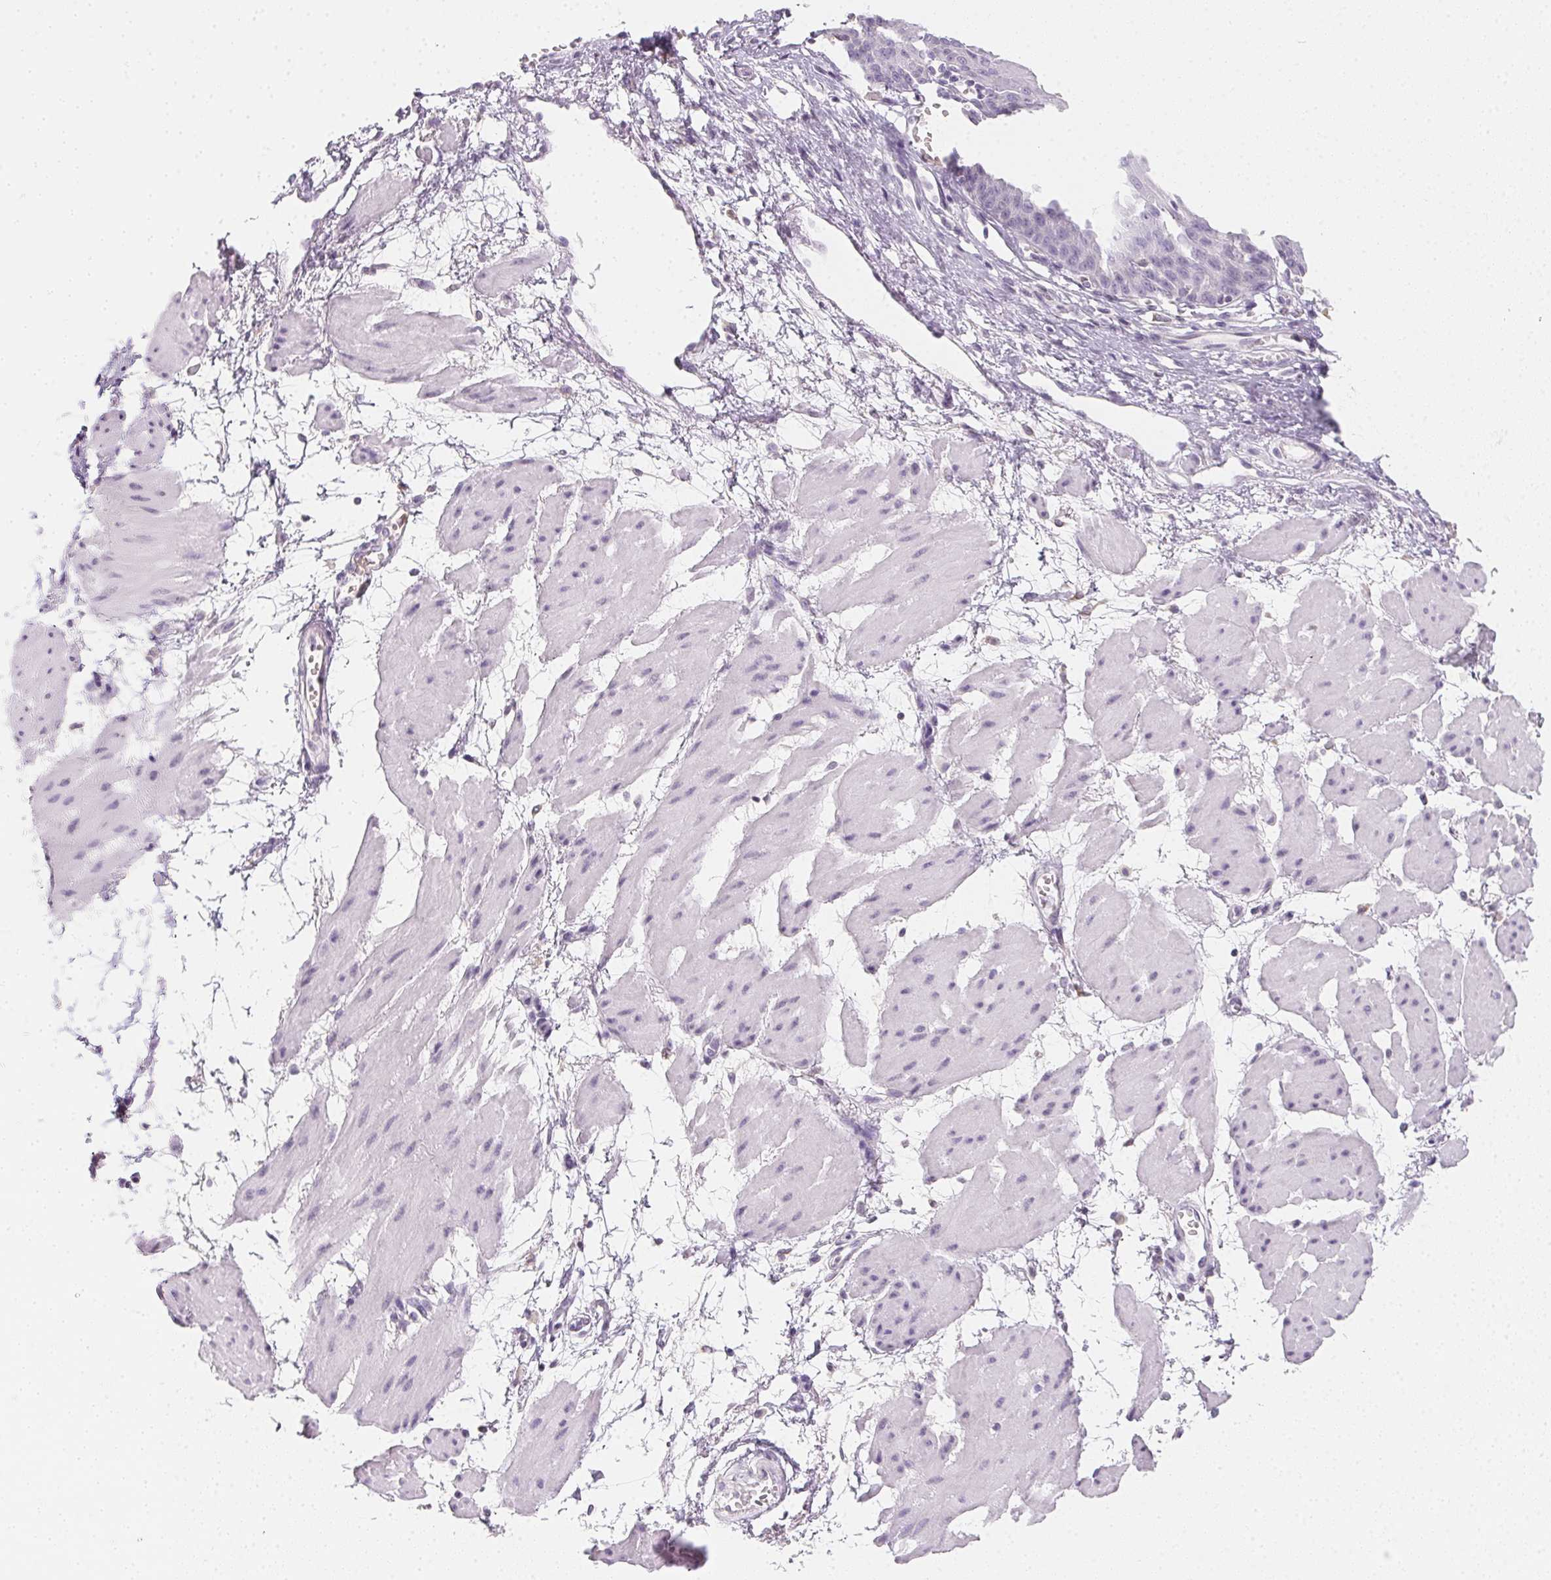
{"staining": {"intensity": "negative", "quantity": "none", "location": "none"}, "tissue": "esophagus", "cell_type": "Squamous epithelial cells", "image_type": "normal", "snomed": [{"axis": "morphology", "description": "Normal tissue, NOS"}, {"axis": "topography", "description": "Esophagus"}], "caption": "Image shows no significant protein positivity in squamous epithelial cells of unremarkable esophagus. Brightfield microscopy of IHC stained with DAB (3,3'-diaminobenzidine) (brown) and hematoxylin (blue), captured at high magnification.", "gene": "SOAT1", "patient": {"sex": "male", "age": 71}}